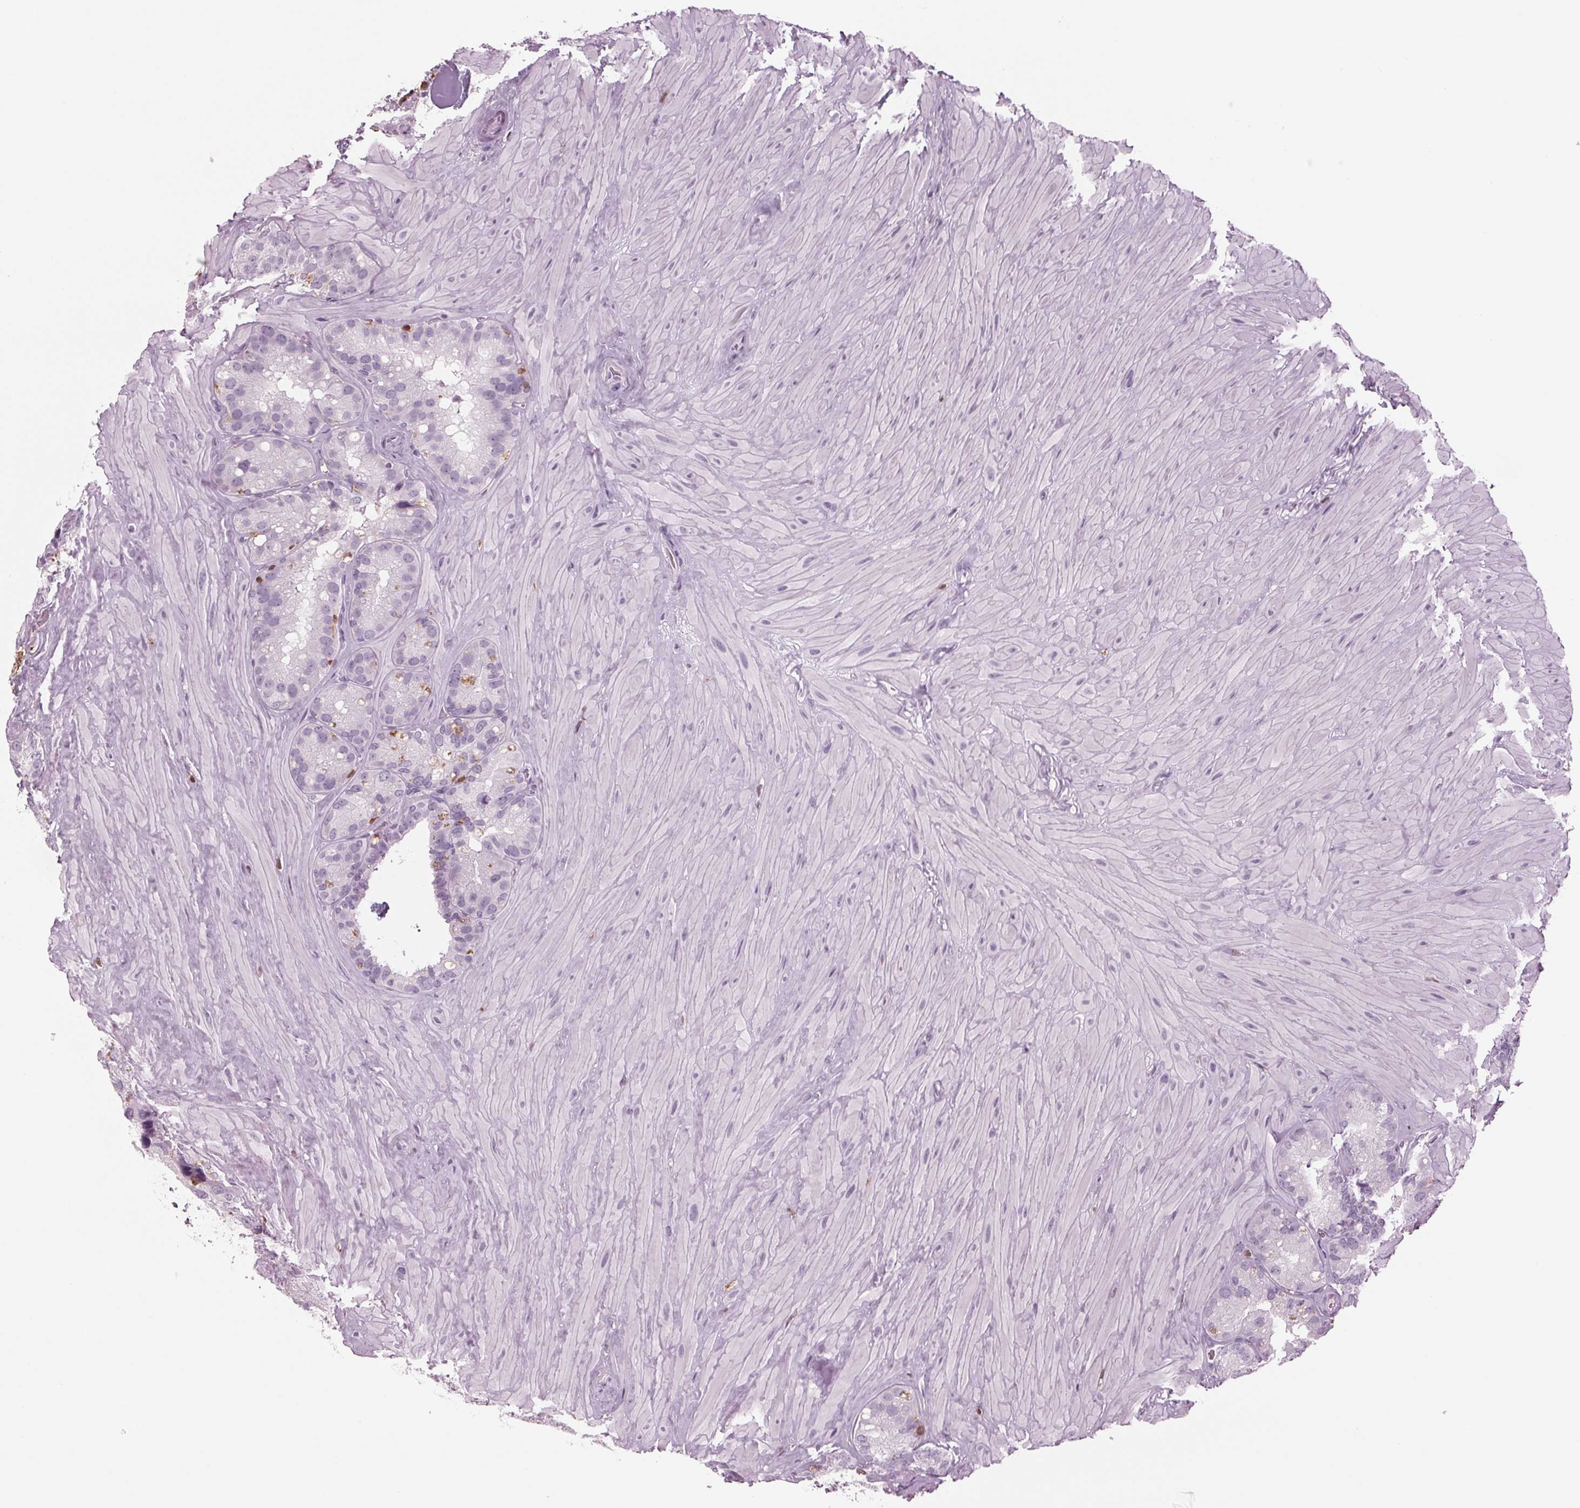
{"staining": {"intensity": "negative", "quantity": "none", "location": "none"}, "tissue": "seminal vesicle", "cell_type": "Glandular cells", "image_type": "normal", "snomed": [{"axis": "morphology", "description": "Normal tissue, NOS"}, {"axis": "topography", "description": "Seminal veicle"}], "caption": "A photomicrograph of seminal vesicle stained for a protein shows no brown staining in glandular cells.", "gene": "BTLA", "patient": {"sex": "male", "age": 60}}